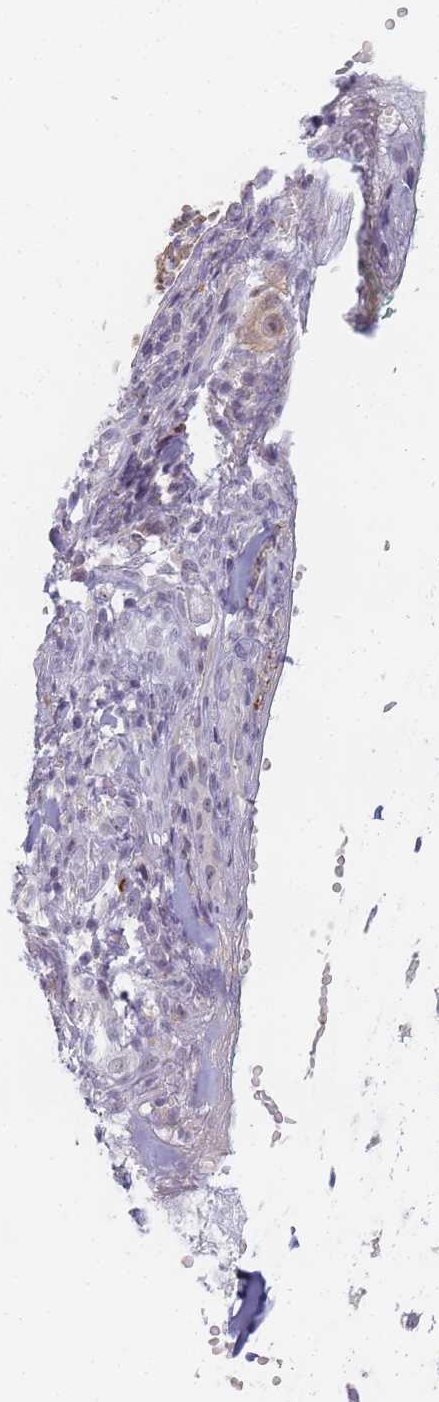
{"staining": {"intensity": "negative", "quantity": "none", "location": "none"}, "tissue": "adipose tissue", "cell_type": "Adipocytes", "image_type": "normal", "snomed": [{"axis": "morphology", "description": "Normal tissue, NOS"}, {"axis": "morphology", "description": "Basal cell carcinoma"}, {"axis": "topography", "description": "Cartilage tissue"}, {"axis": "topography", "description": "Nasopharynx"}, {"axis": "topography", "description": "Oral tissue"}], "caption": "Adipocytes show no significant staining in normal adipose tissue.", "gene": "SLC38A9", "patient": {"sex": "female", "age": 77}}